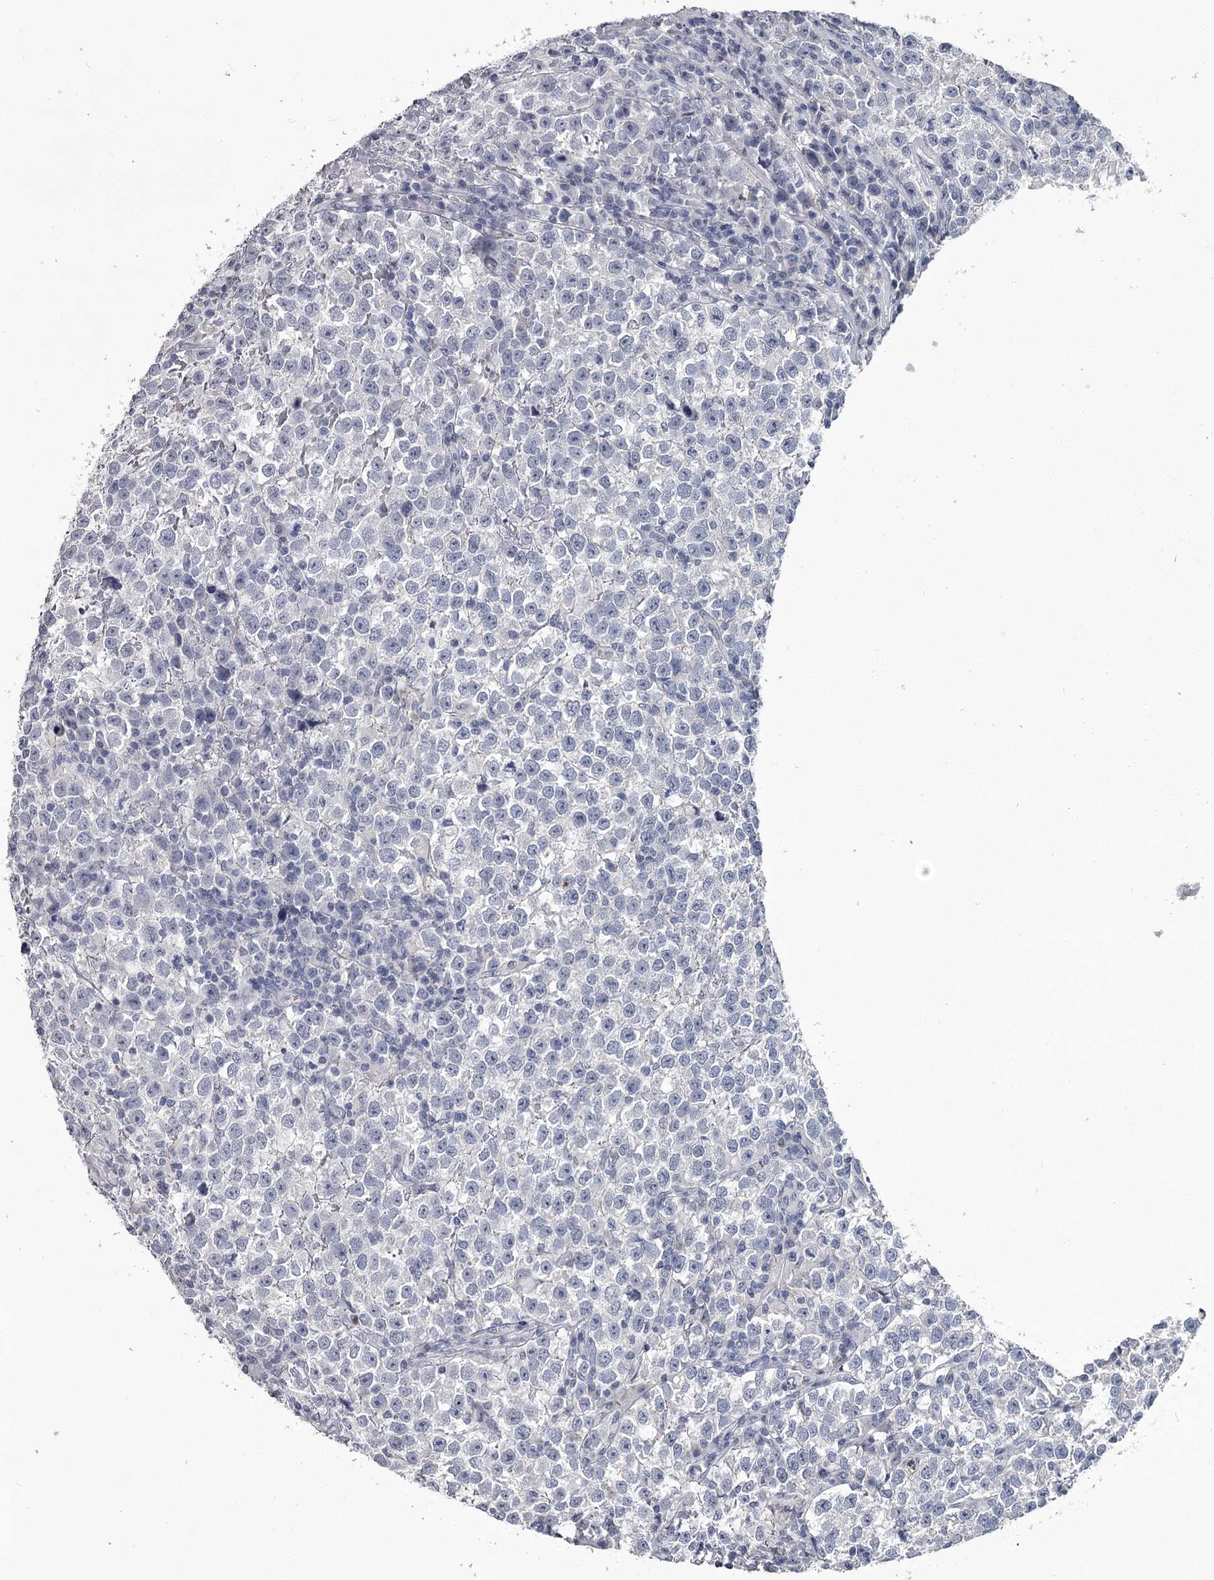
{"staining": {"intensity": "negative", "quantity": "none", "location": "none"}, "tissue": "testis cancer", "cell_type": "Tumor cells", "image_type": "cancer", "snomed": [{"axis": "morphology", "description": "Normal tissue, NOS"}, {"axis": "morphology", "description": "Seminoma, NOS"}, {"axis": "topography", "description": "Testis"}], "caption": "A photomicrograph of human seminoma (testis) is negative for staining in tumor cells. Nuclei are stained in blue.", "gene": "DAO", "patient": {"sex": "male", "age": 43}}